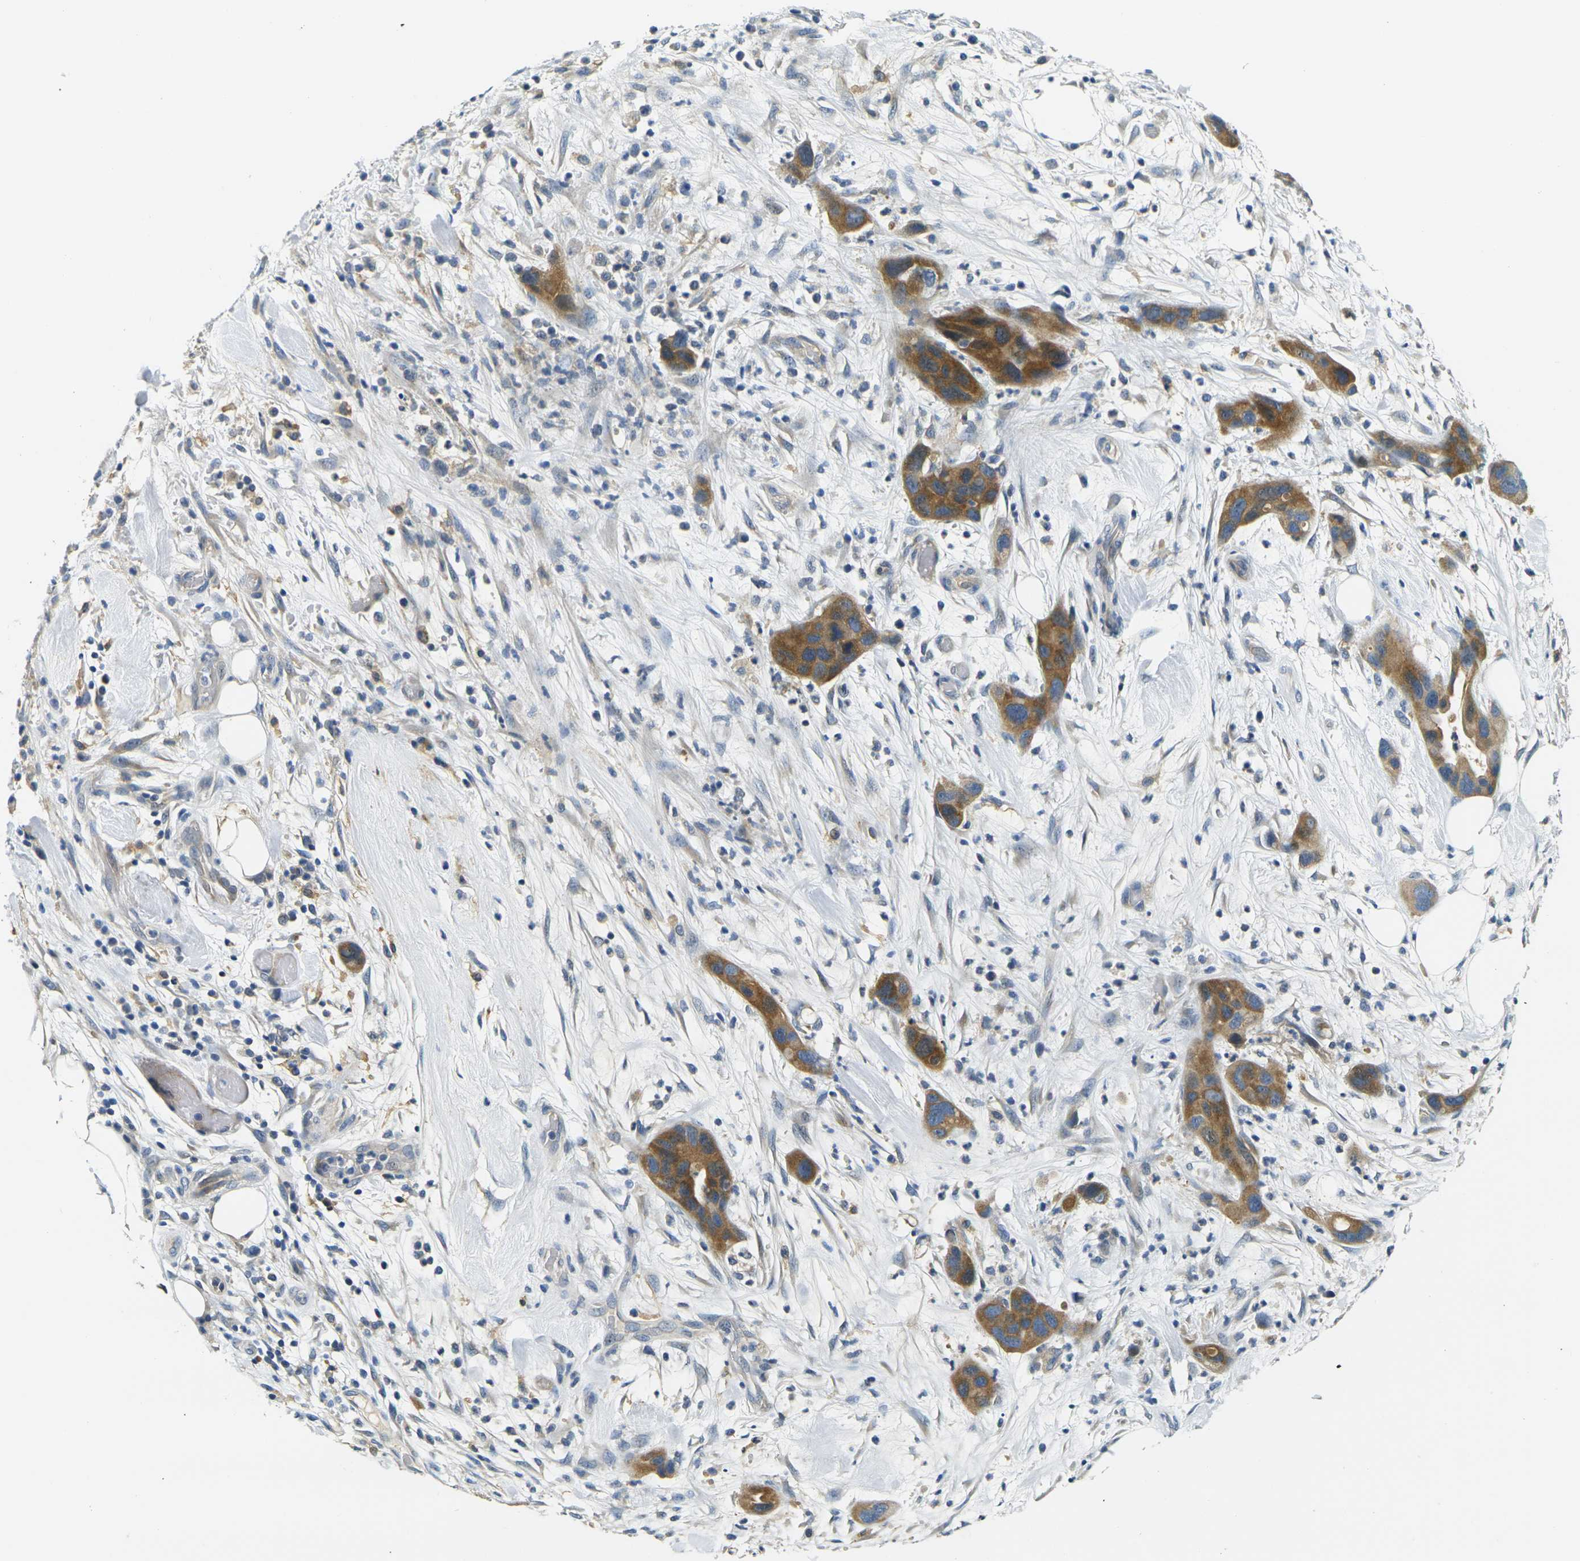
{"staining": {"intensity": "strong", "quantity": "25%-75%", "location": "cytoplasmic/membranous"}, "tissue": "pancreatic cancer", "cell_type": "Tumor cells", "image_type": "cancer", "snomed": [{"axis": "morphology", "description": "Adenocarcinoma, NOS"}, {"axis": "topography", "description": "Pancreas"}], "caption": "Pancreatic cancer (adenocarcinoma) was stained to show a protein in brown. There is high levels of strong cytoplasmic/membranous positivity in approximately 25%-75% of tumor cells. The protein of interest is shown in brown color, while the nuclei are stained blue.", "gene": "SHISAL2B", "patient": {"sex": "female", "age": 71}}